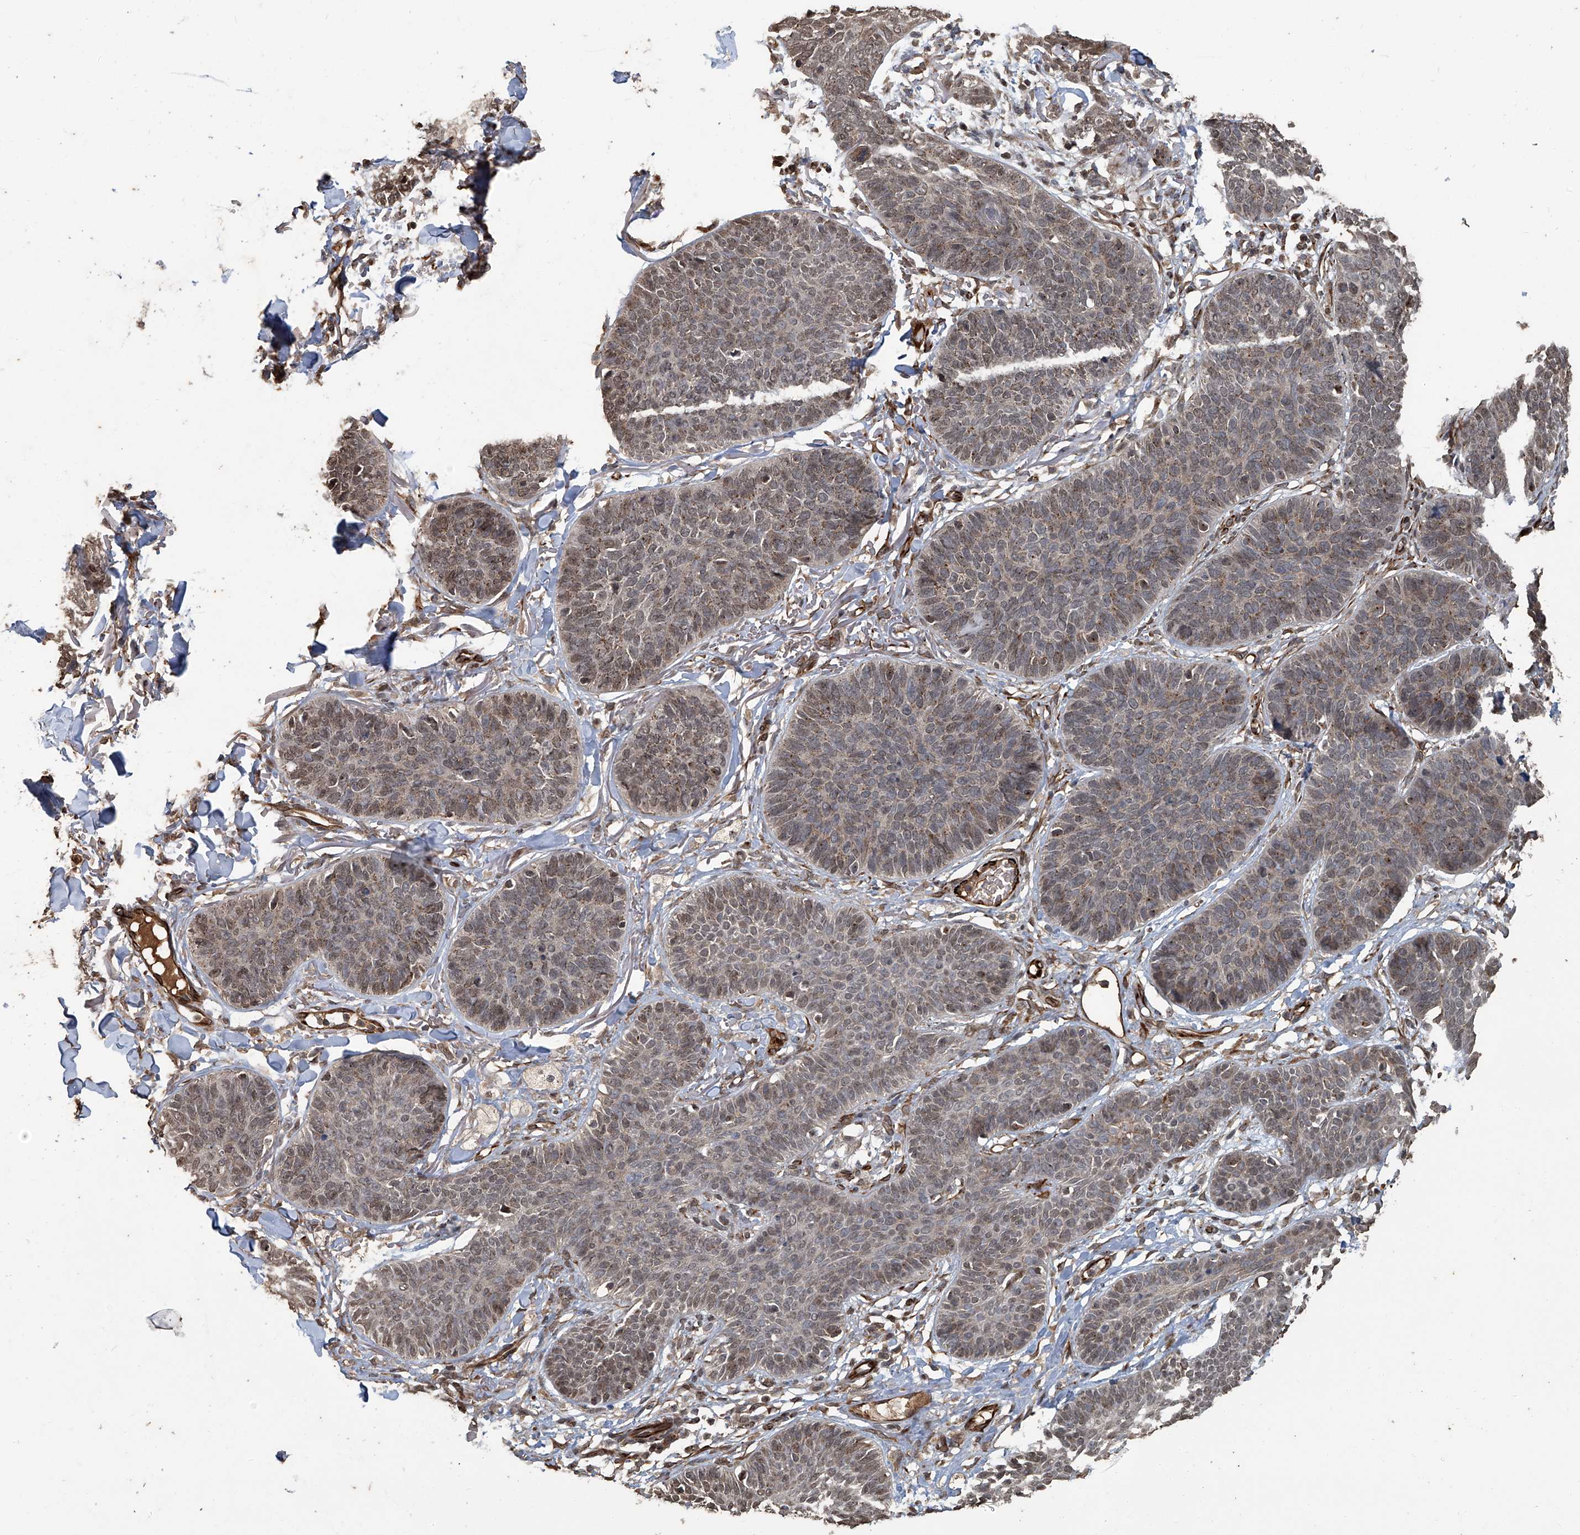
{"staining": {"intensity": "weak", "quantity": ">75%", "location": "nuclear"}, "tissue": "skin cancer", "cell_type": "Tumor cells", "image_type": "cancer", "snomed": [{"axis": "morphology", "description": "Basal cell carcinoma"}, {"axis": "topography", "description": "Skin"}], "caption": "Skin cancer (basal cell carcinoma) stained for a protein (brown) demonstrates weak nuclear positive expression in approximately >75% of tumor cells.", "gene": "GPR132", "patient": {"sex": "male", "age": 85}}